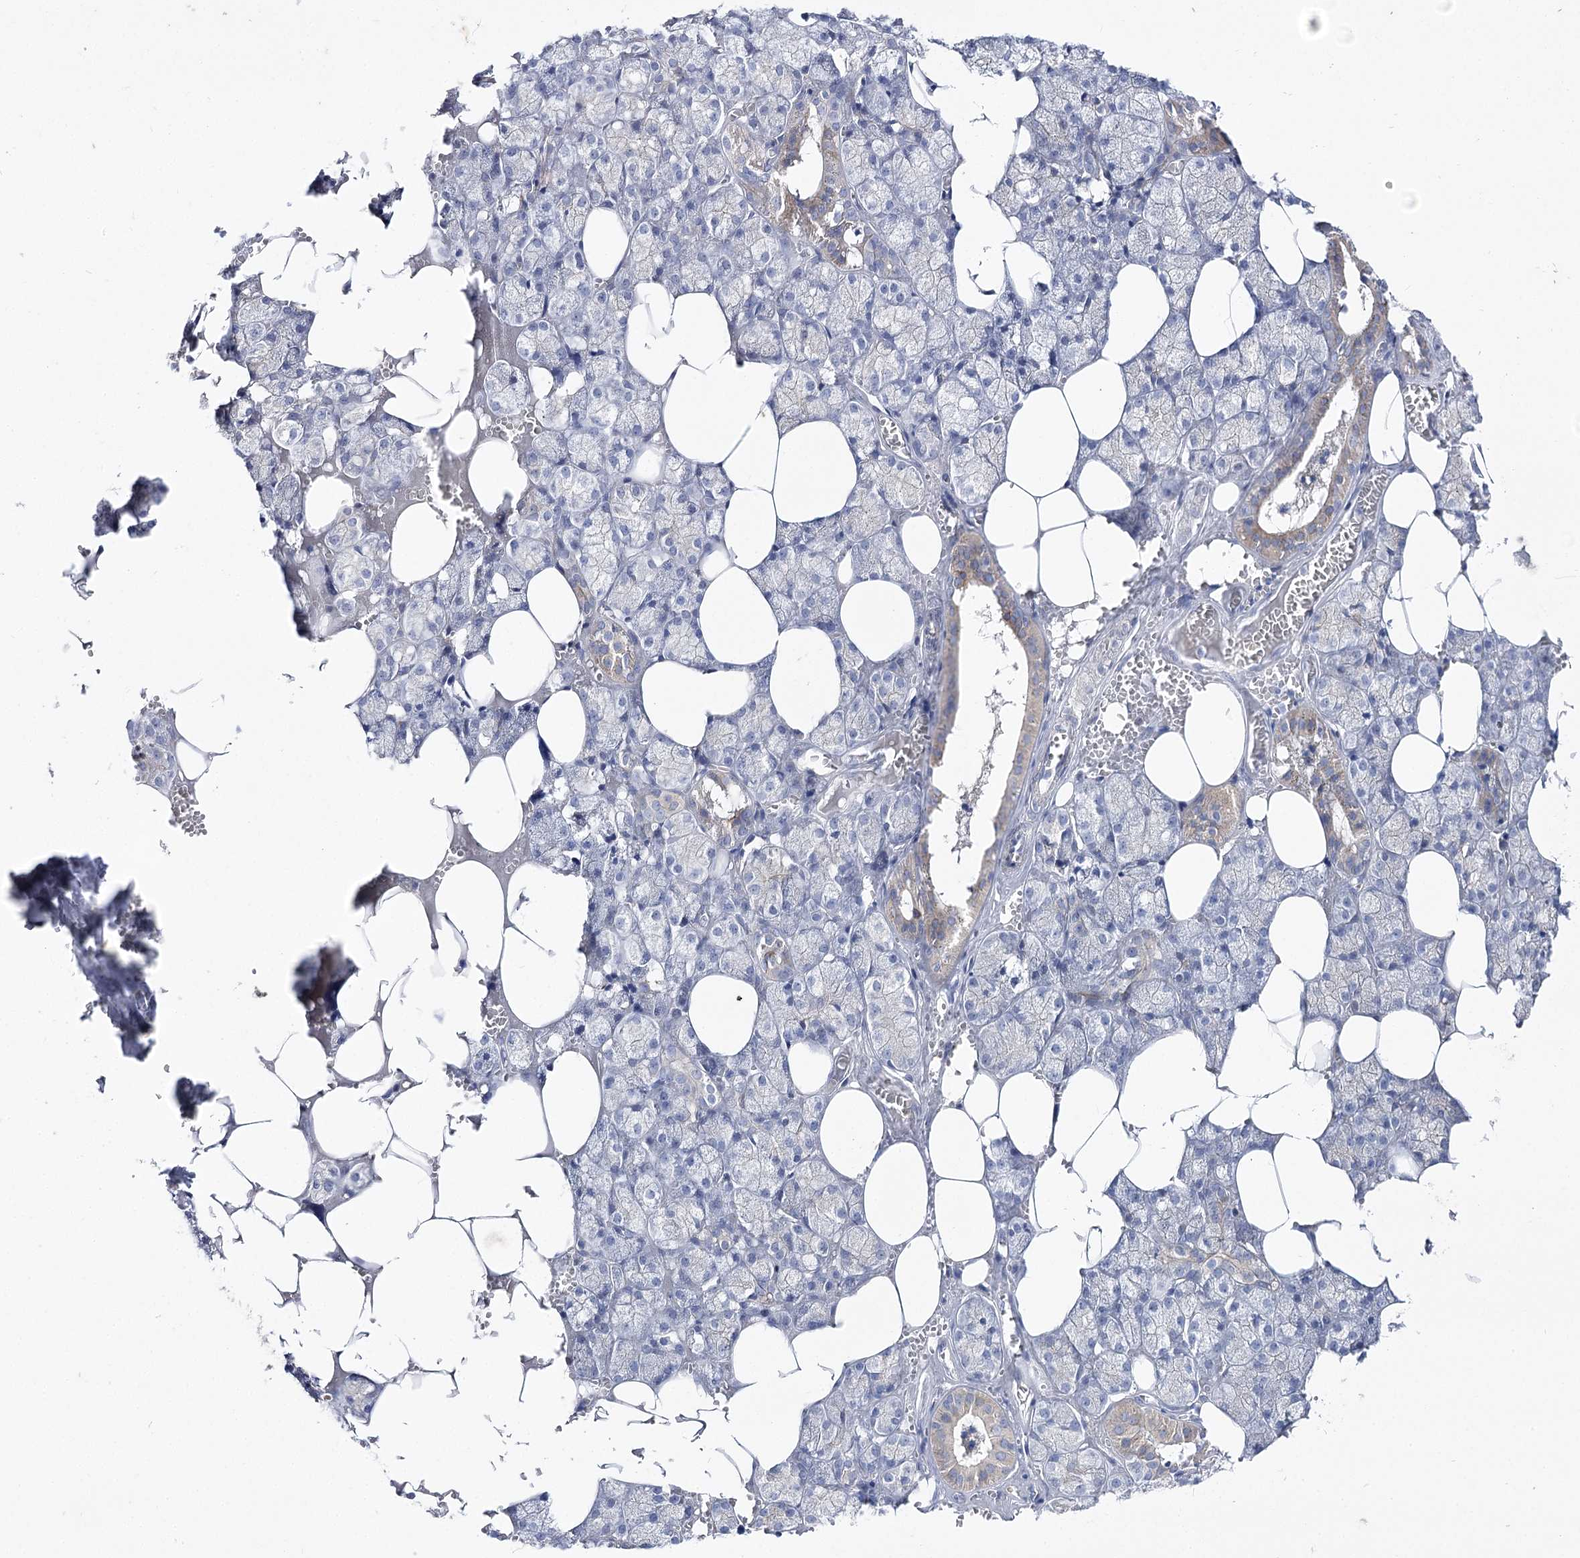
{"staining": {"intensity": "weak", "quantity": "<25%", "location": "cytoplasmic/membranous"}, "tissue": "salivary gland", "cell_type": "Glandular cells", "image_type": "normal", "snomed": [{"axis": "morphology", "description": "Normal tissue, NOS"}, {"axis": "topography", "description": "Salivary gland"}], "caption": "High power microscopy micrograph of an immunohistochemistry image of unremarkable salivary gland, revealing no significant staining in glandular cells.", "gene": "LRRC14B", "patient": {"sex": "male", "age": 62}}